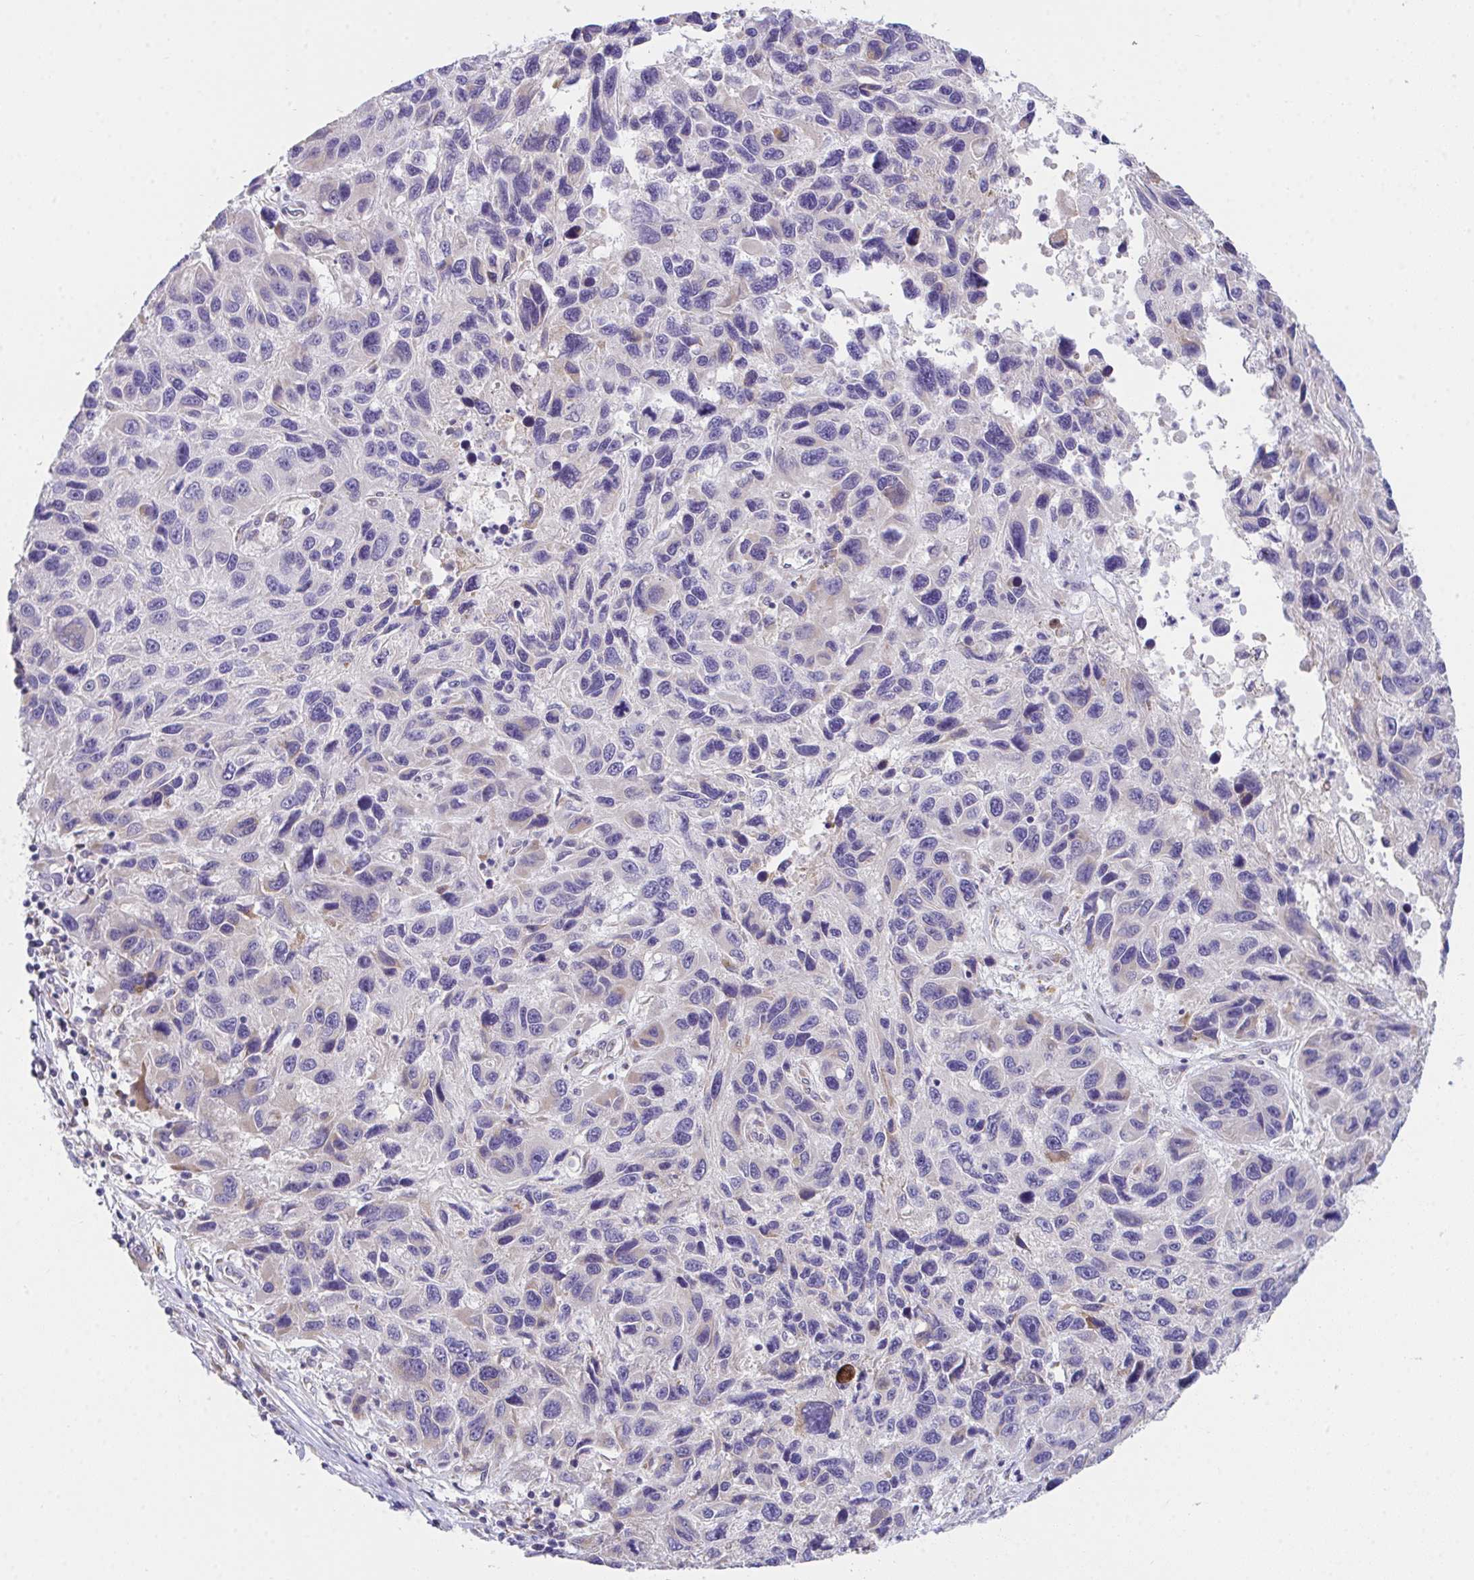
{"staining": {"intensity": "negative", "quantity": "none", "location": "none"}, "tissue": "melanoma", "cell_type": "Tumor cells", "image_type": "cancer", "snomed": [{"axis": "morphology", "description": "Malignant melanoma, NOS"}, {"axis": "topography", "description": "Skin"}], "caption": "High magnification brightfield microscopy of melanoma stained with DAB (3,3'-diaminobenzidine) (brown) and counterstained with hematoxylin (blue): tumor cells show no significant positivity. Nuclei are stained in blue.", "gene": "MIA3", "patient": {"sex": "male", "age": 53}}